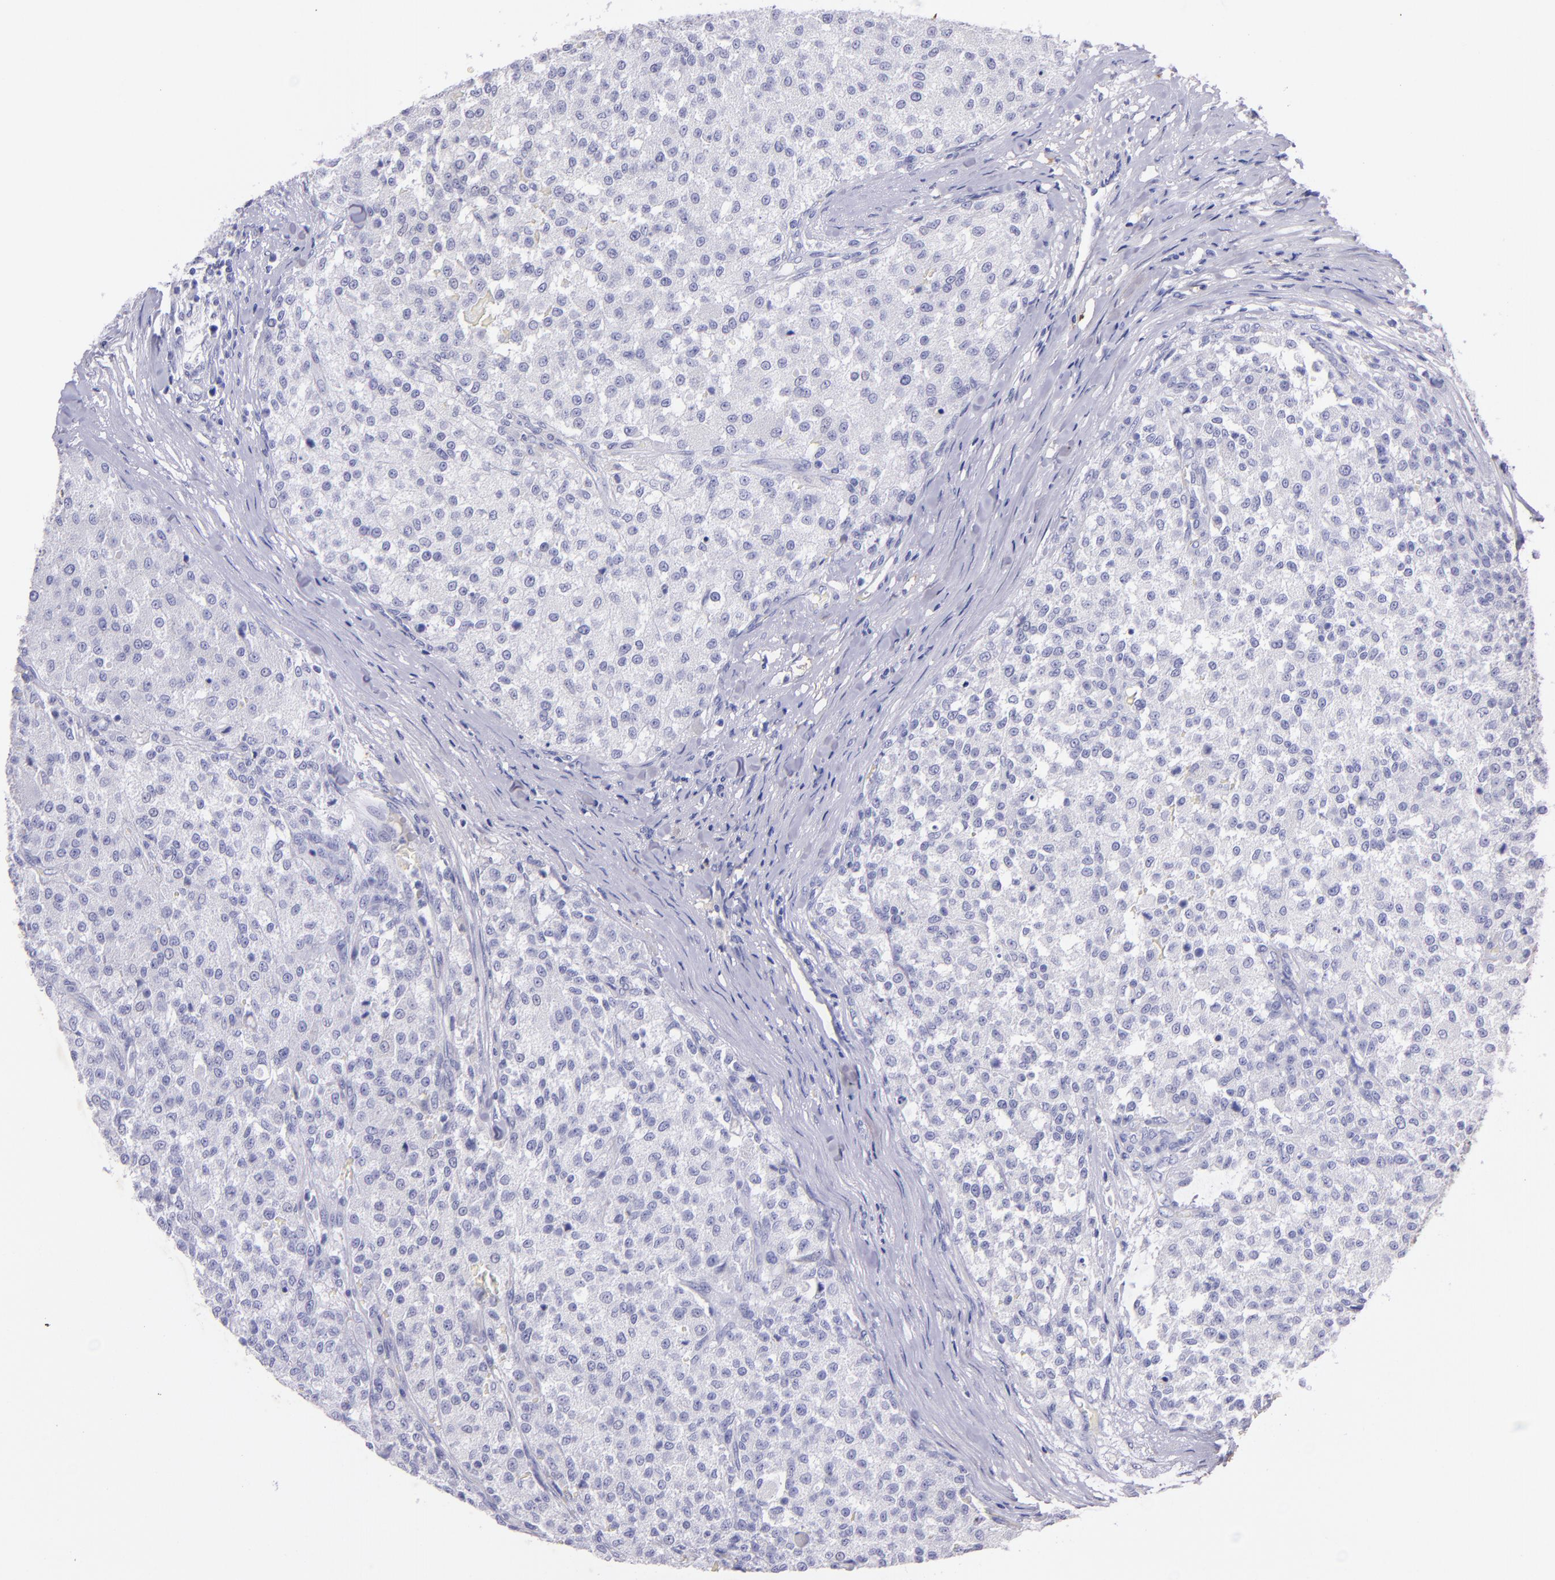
{"staining": {"intensity": "negative", "quantity": "none", "location": "none"}, "tissue": "testis cancer", "cell_type": "Tumor cells", "image_type": "cancer", "snomed": [{"axis": "morphology", "description": "Seminoma, NOS"}, {"axis": "topography", "description": "Testis"}], "caption": "Tumor cells show no significant expression in seminoma (testis).", "gene": "UCHL1", "patient": {"sex": "male", "age": 59}}